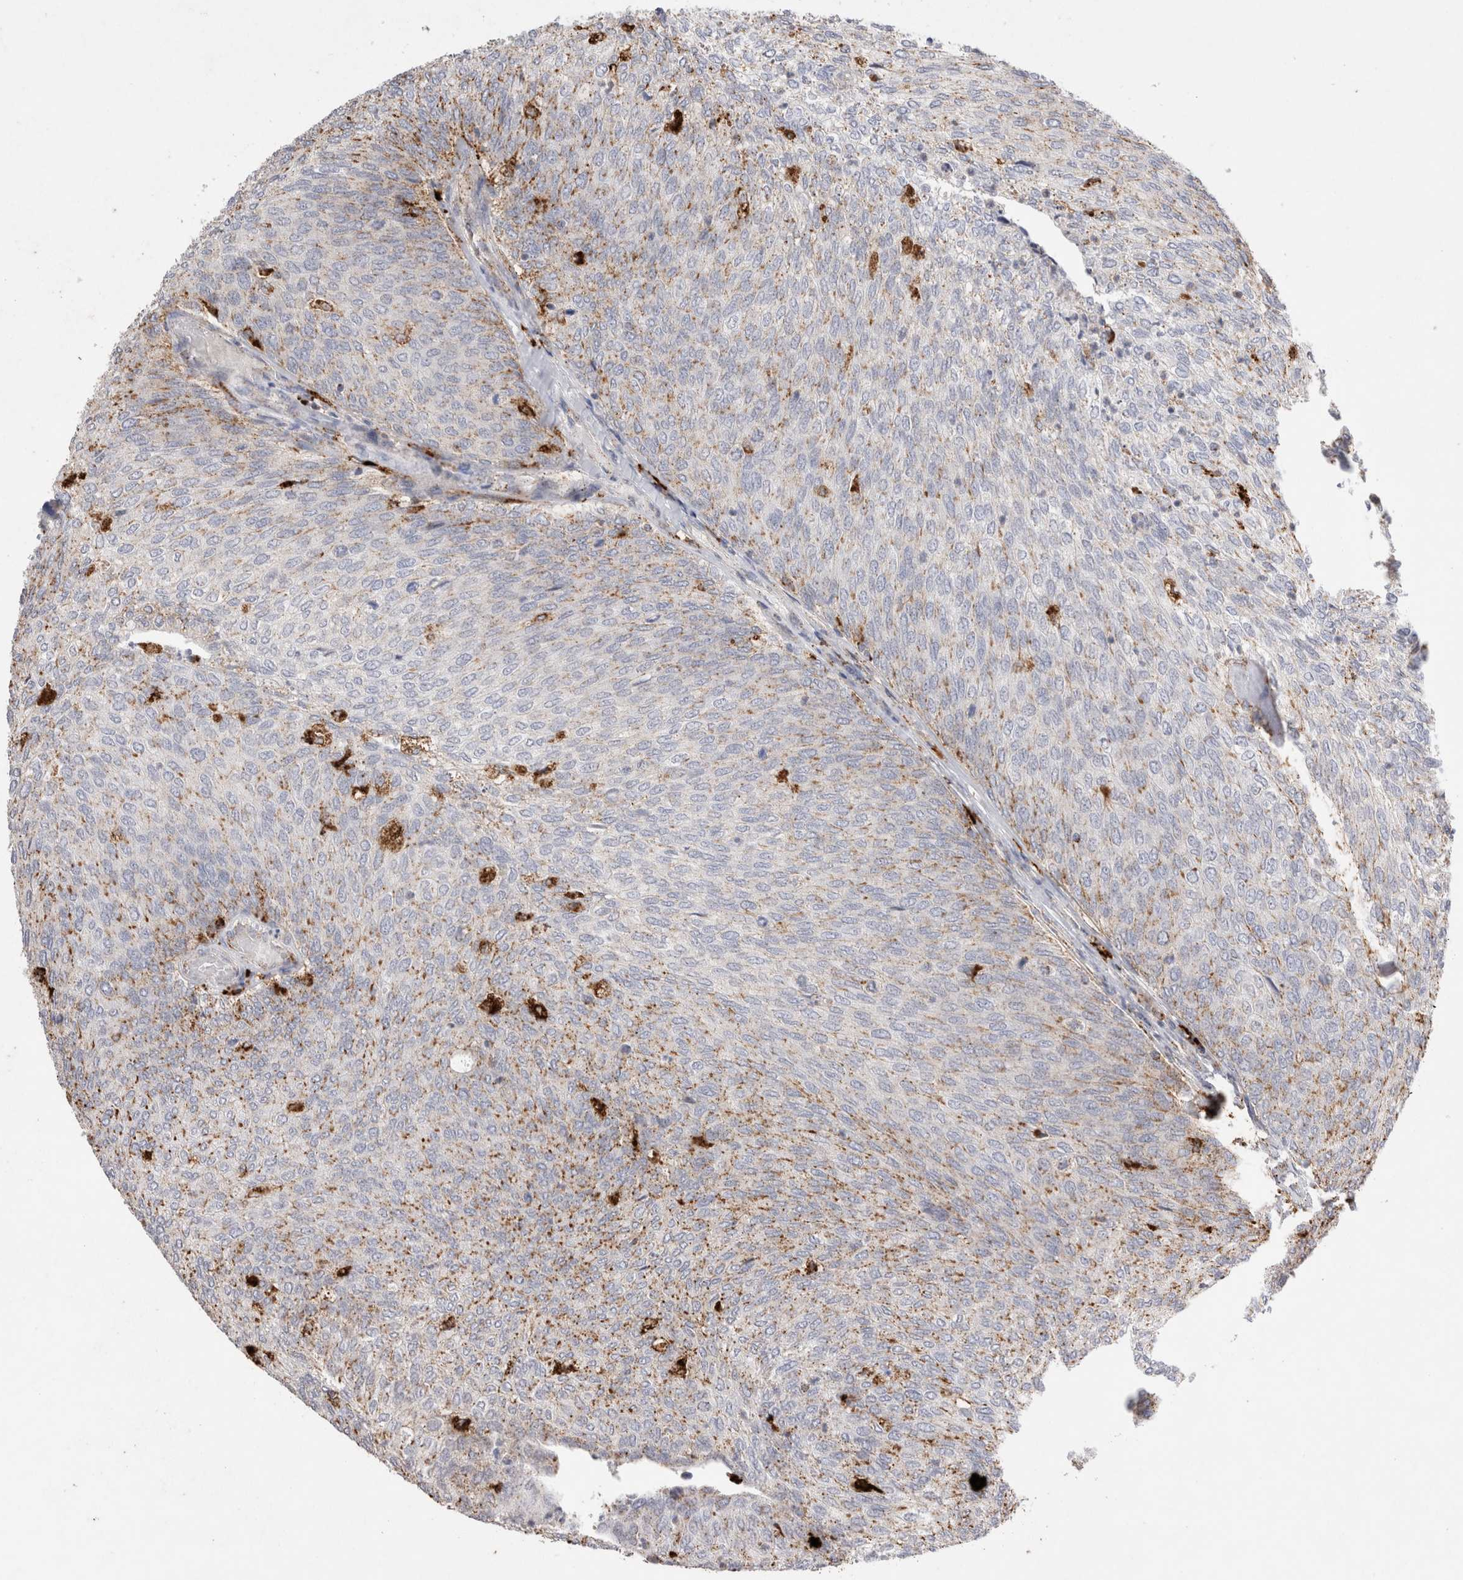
{"staining": {"intensity": "moderate", "quantity": "25%-75%", "location": "cytoplasmic/membranous"}, "tissue": "urothelial cancer", "cell_type": "Tumor cells", "image_type": "cancer", "snomed": [{"axis": "morphology", "description": "Urothelial carcinoma, Low grade"}, {"axis": "topography", "description": "Urinary bladder"}], "caption": "IHC micrograph of neoplastic tissue: urothelial carcinoma (low-grade) stained using IHC exhibits medium levels of moderate protein expression localized specifically in the cytoplasmic/membranous of tumor cells, appearing as a cytoplasmic/membranous brown color.", "gene": "CTSA", "patient": {"sex": "female", "age": 79}}